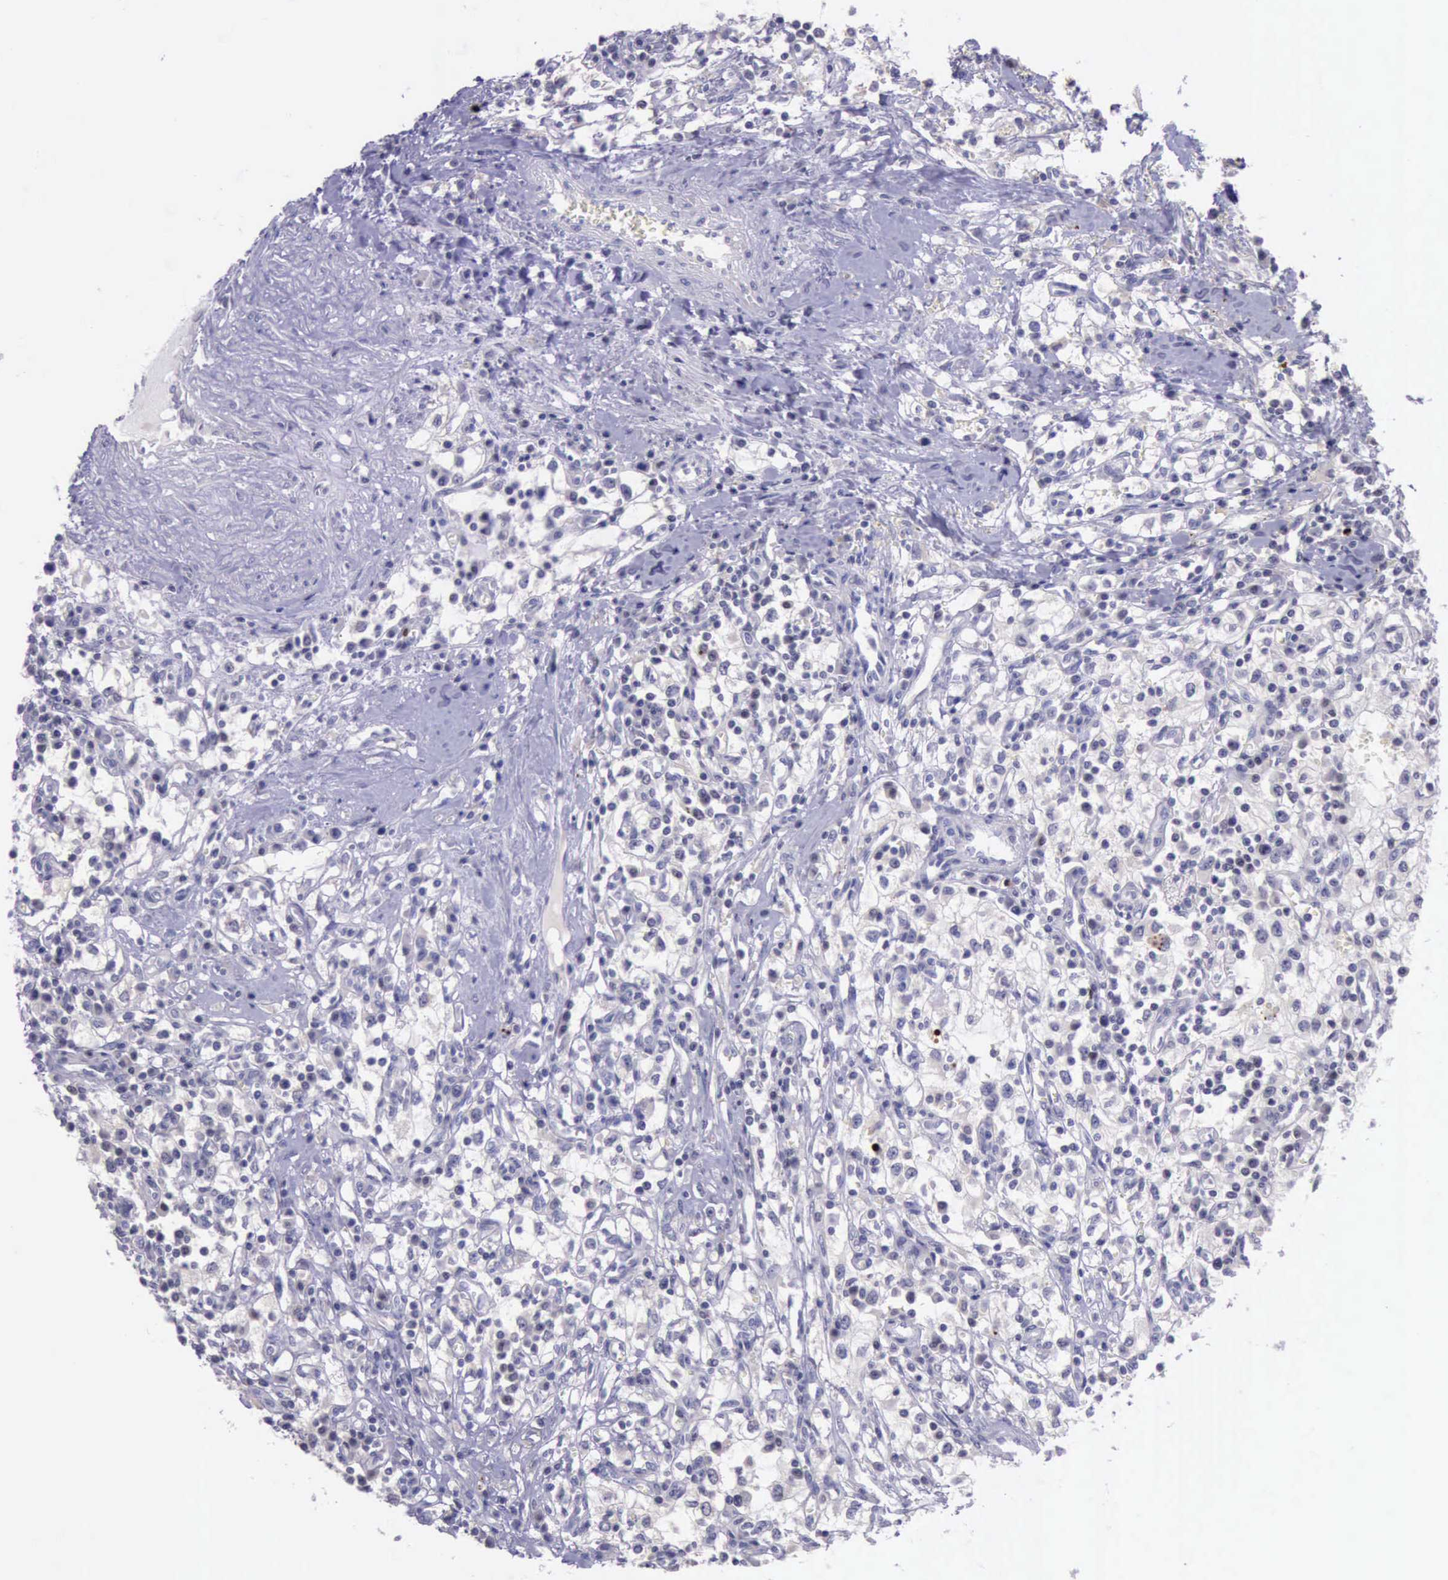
{"staining": {"intensity": "strong", "quantity": "<25%", "location": "nuclear"}, "tissue": "renal cancer", "cell_type": "Tumor cells", "image_type": "cancer", "snomed": [{"axis": "morphology", "description": "Adenocarcinoma, NOS"}, {"axis": "topography", "description": "Kidney"}], "caption": "Tumor cells show strong nuclear staining in approximately <25% of cells in renal cancer (adenocarcinoma).", "gene": "PARP1", "patient": {"sex": "male", "age": 82}}